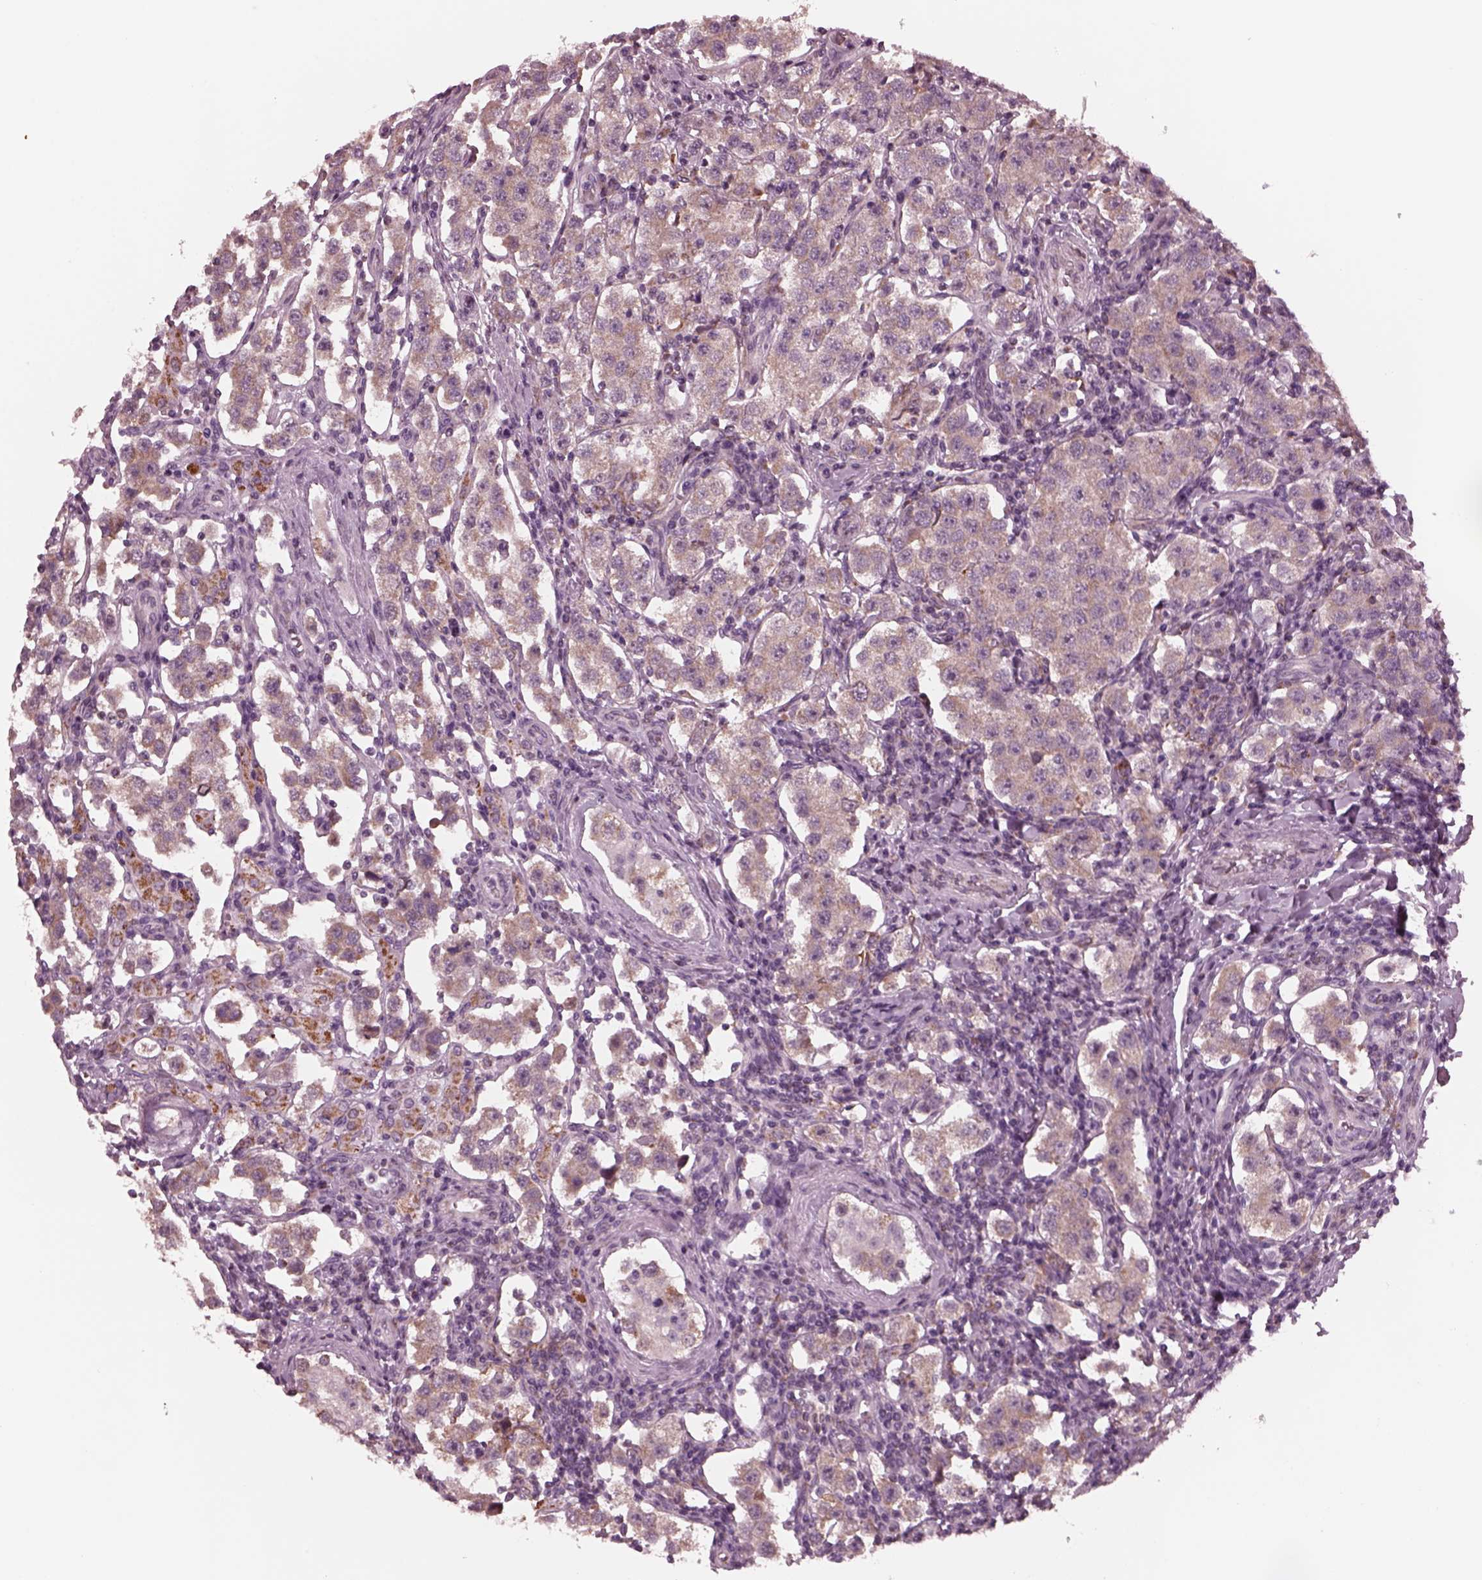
{"staining": {"intensity": "weak", "quantity": "25%-75%", "location": "cytoplasmic/membranous"}, "tissue": "testis cancer", "cell_type": "Tumor cells", "image_type": "cancer", "snomed": [{"axis": "morphology", "description": "Seminoma, NOS"}, {"axis": "topography", "description": "Testis"}], "caption": "About 25%-75% of tumor cells in testis seminoma demonstrate weak cytoplasmic/membranous protein expression as visualized by brown immunohistochemical staining.", "gene": "CELSR3", "patient": {"sex": "male", "age": 37}}